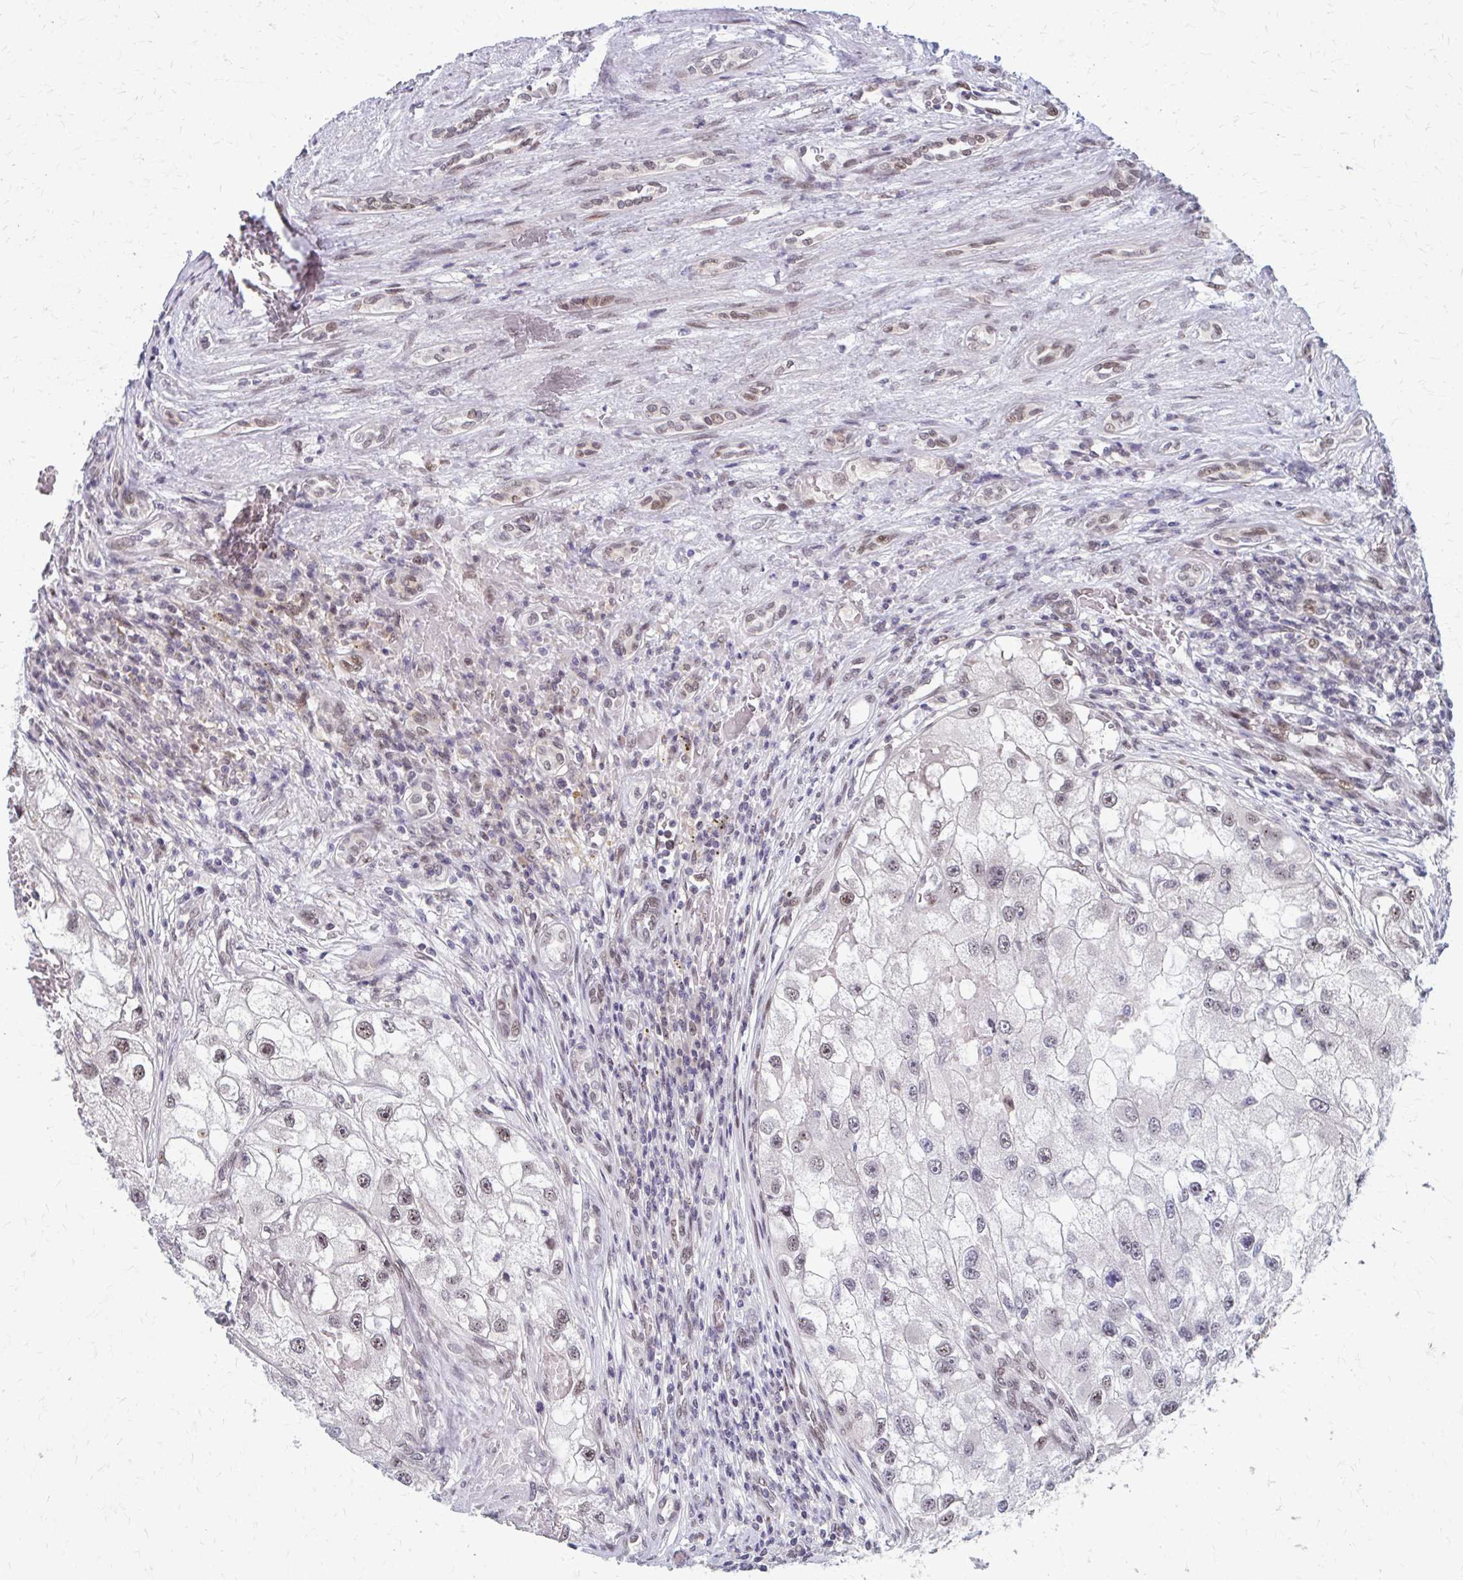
{"staining": {"intensity": "weak", "quantity": "25%-75%", "location": "nuclear"}, "tissue": "renal cancer", "cell_type": "Tumor cells", "image_type": "cancer", "snomed": [{"axis": "morphology", "description": "Adenocarcinoma, NOS"}, {"axis": "topography", "description": "Kidney"}], "caption": "Protein staining of adenocarcinoma (renal) tissue reveals weak nuclear staining in about 25%-75% of tumor cells.", "gene": "SETBP1", "patient": {"sex": "male", "age": 63}}